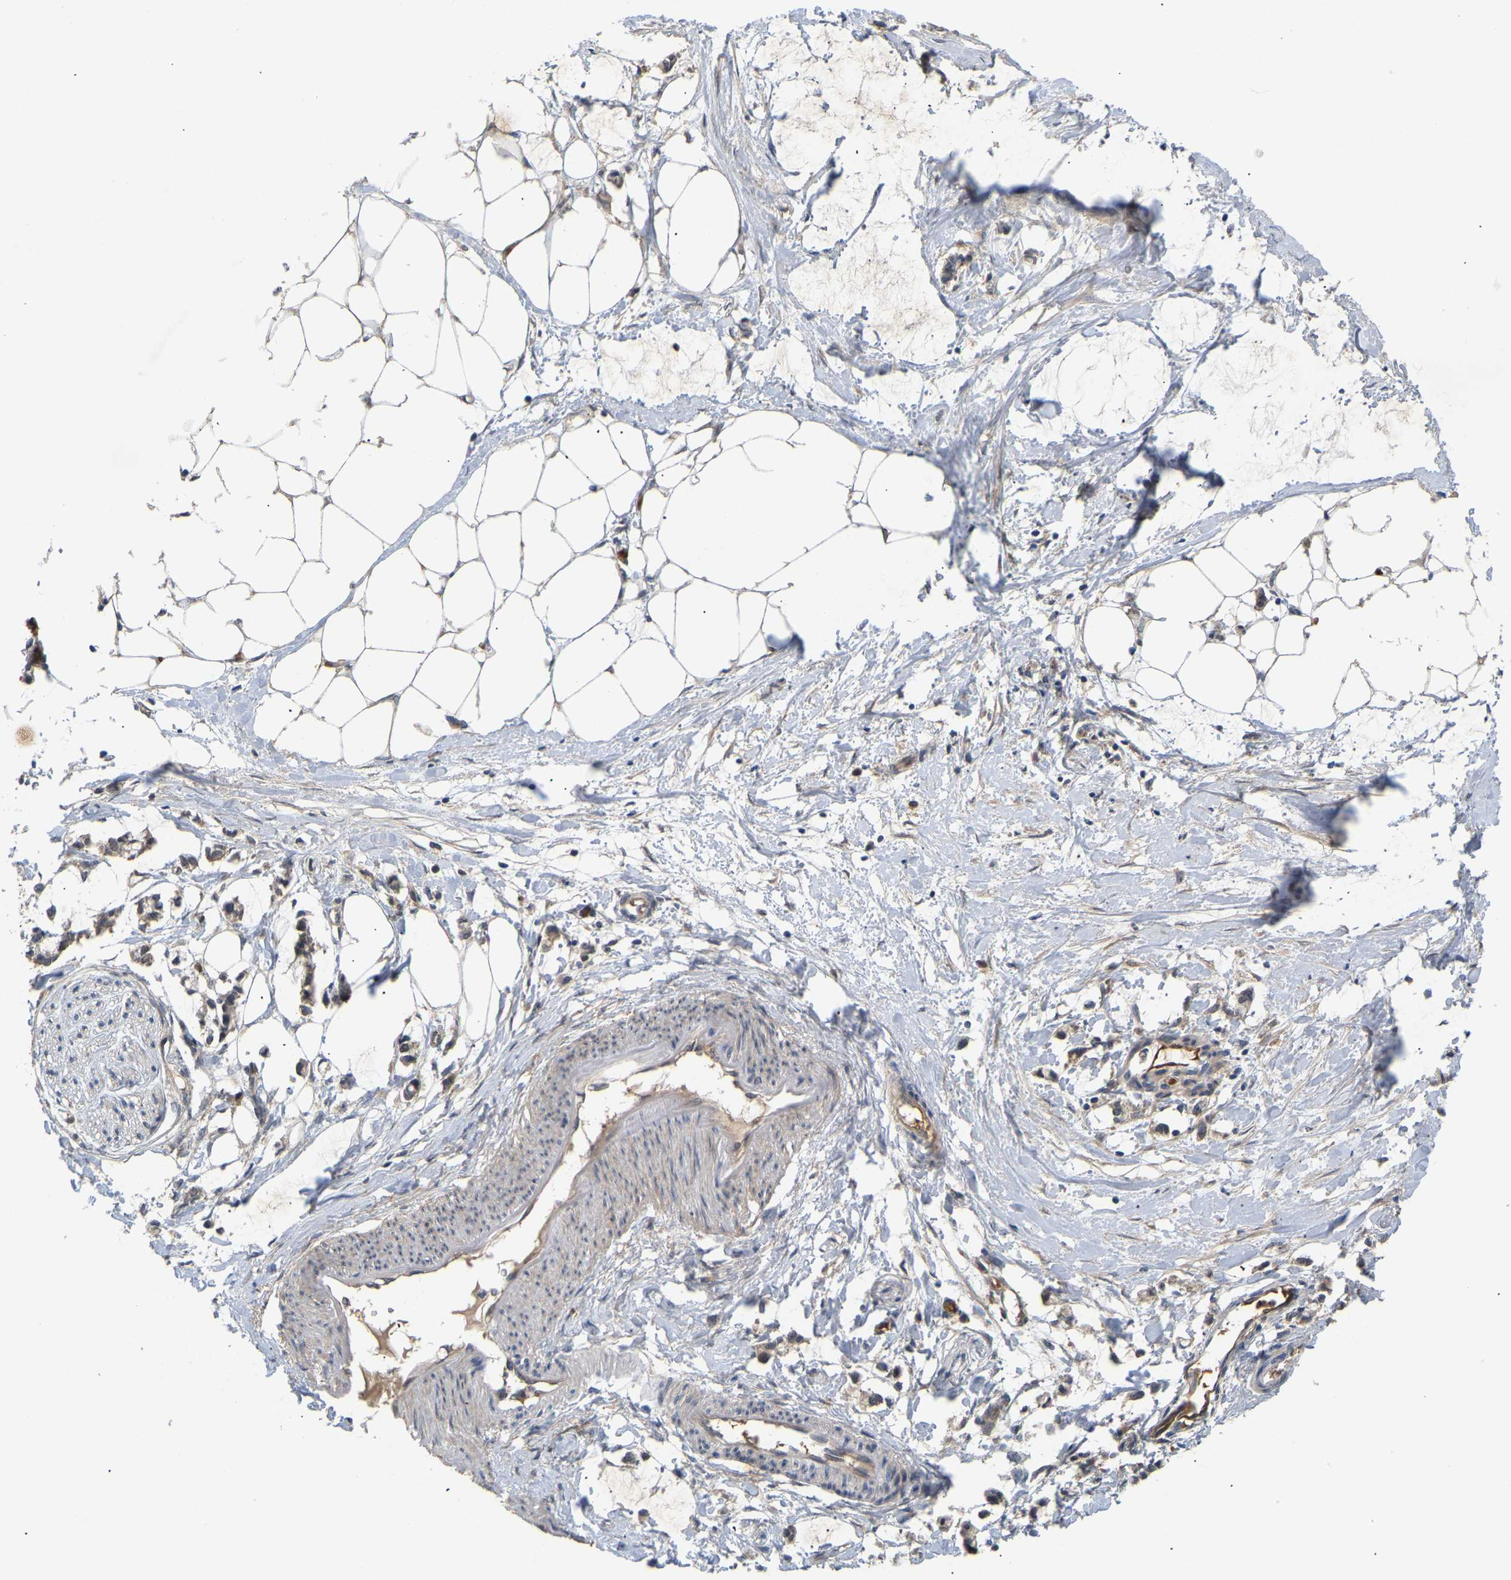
{"staining": {"intensity": "weak", "quantity": ">75%", "location": "cytoplasmic/membranous"}, "tissue": "adipose tissue", "cell_type": "Adipocytes", "image_type": "normal", "snomed": [{"axis": "morphology", "description": "Normal tissue, NOS"}, {"axis": "morphology", "description": "Adenocarcinoma, NOS"}, {"axis": "topography", "description": "Colon"}, {"axis": "topography", "description": "Peripheral nerve tissue"}], "caption": "An image showing weak cytoplasmic/membranous expression in about >75% of adipocytes in benign adipose tissue, as visualized by brown immunohistochemical staining.", "gene": "LIMK2", "patient": {"sex": "male", "age": 14}}